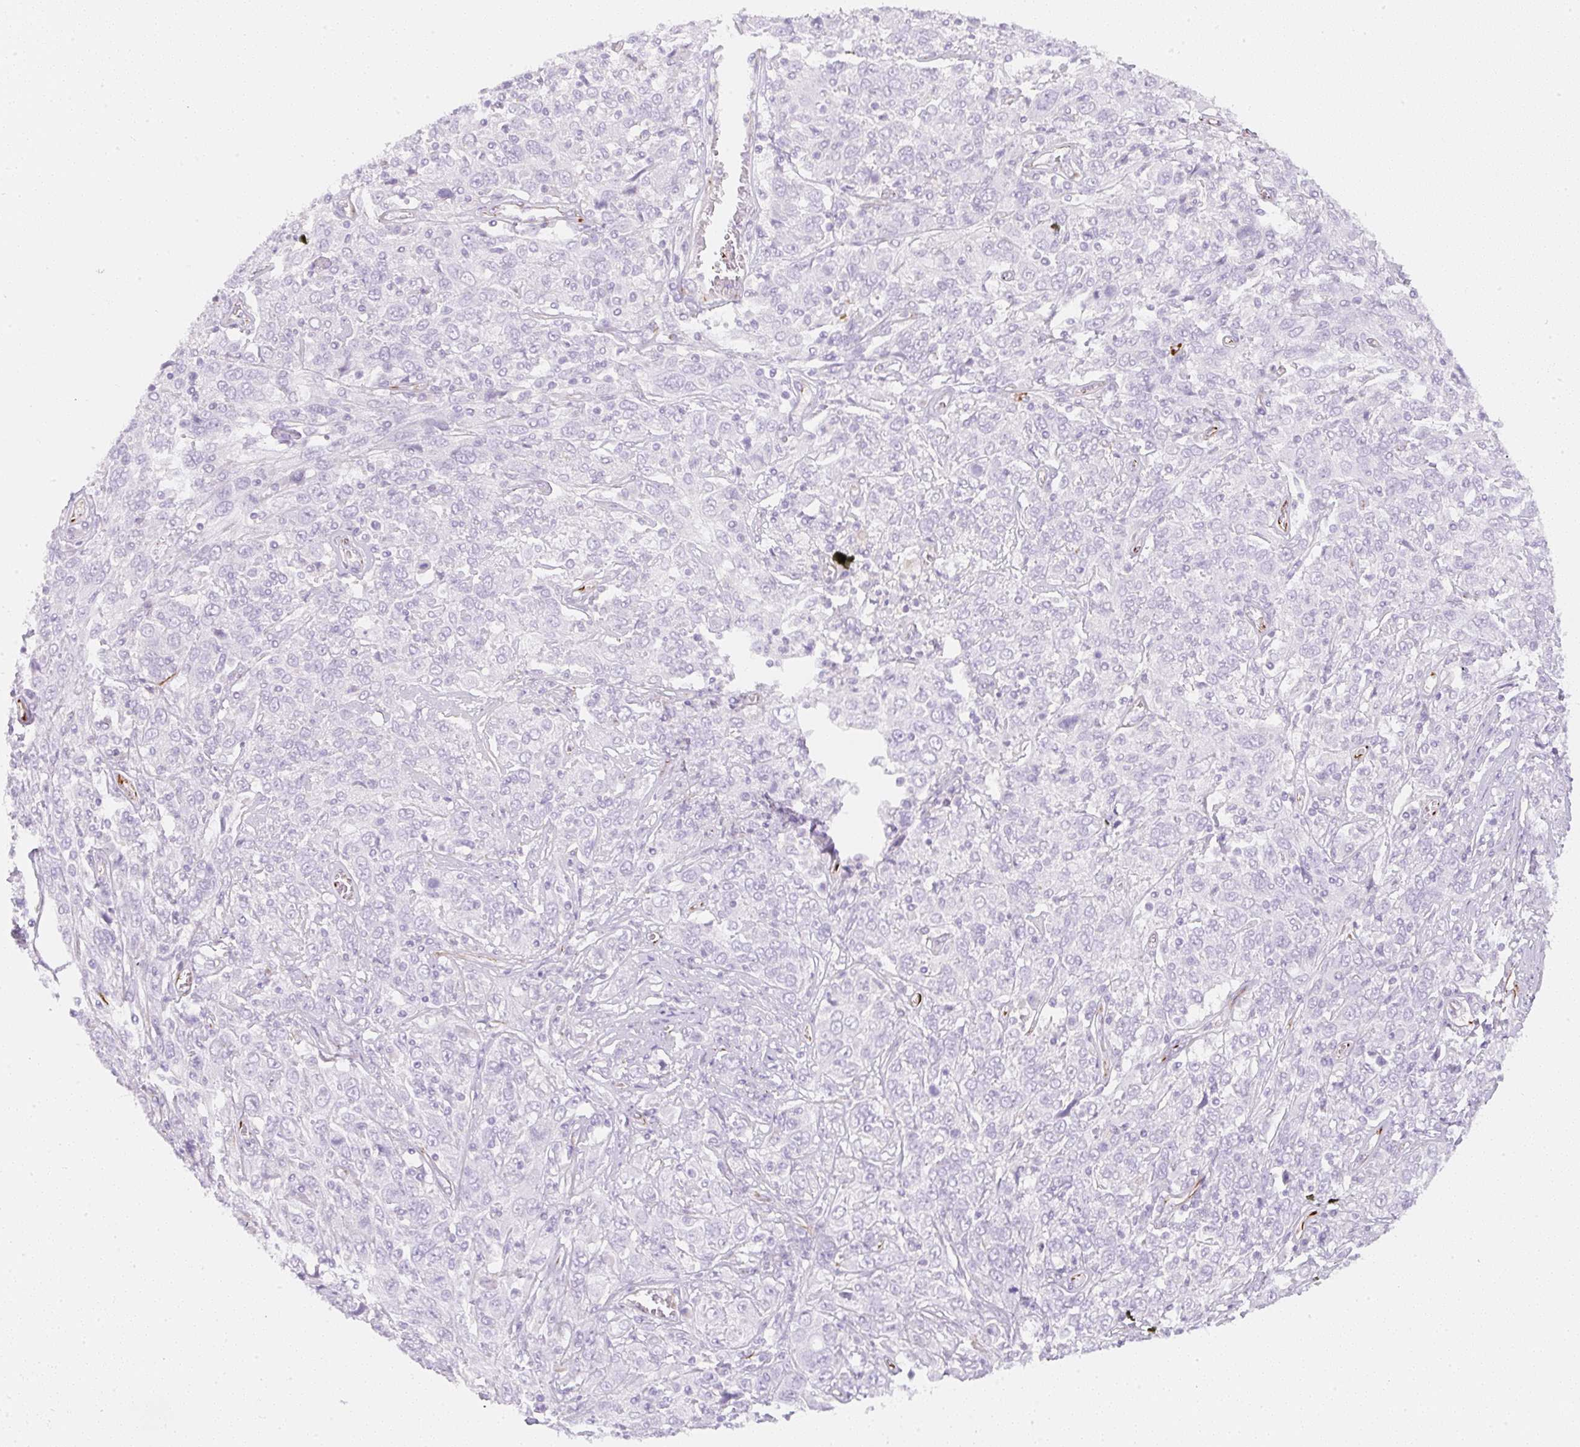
{"staining": {"intensity": "negative", "quantity": "none", "location": "none"}, "tissue": "cervical cancer", "cell_type": "Tumor cells", "image_type": "cancer", "snomed": [{"axis": "morphology", "description": "Squamous cell carcinoma, NOS"}, {"axis": "topography", "description": "Cervix"}], "caption": "High power microscopy photomicrograph of an immunohistochemistry (IHC) micrograph of cervical squamous cell carcinoma, revealing no significant positivity in tumor cells.", "gene": "ZNF689", "patient": {"sex": "female", "age": 46}}